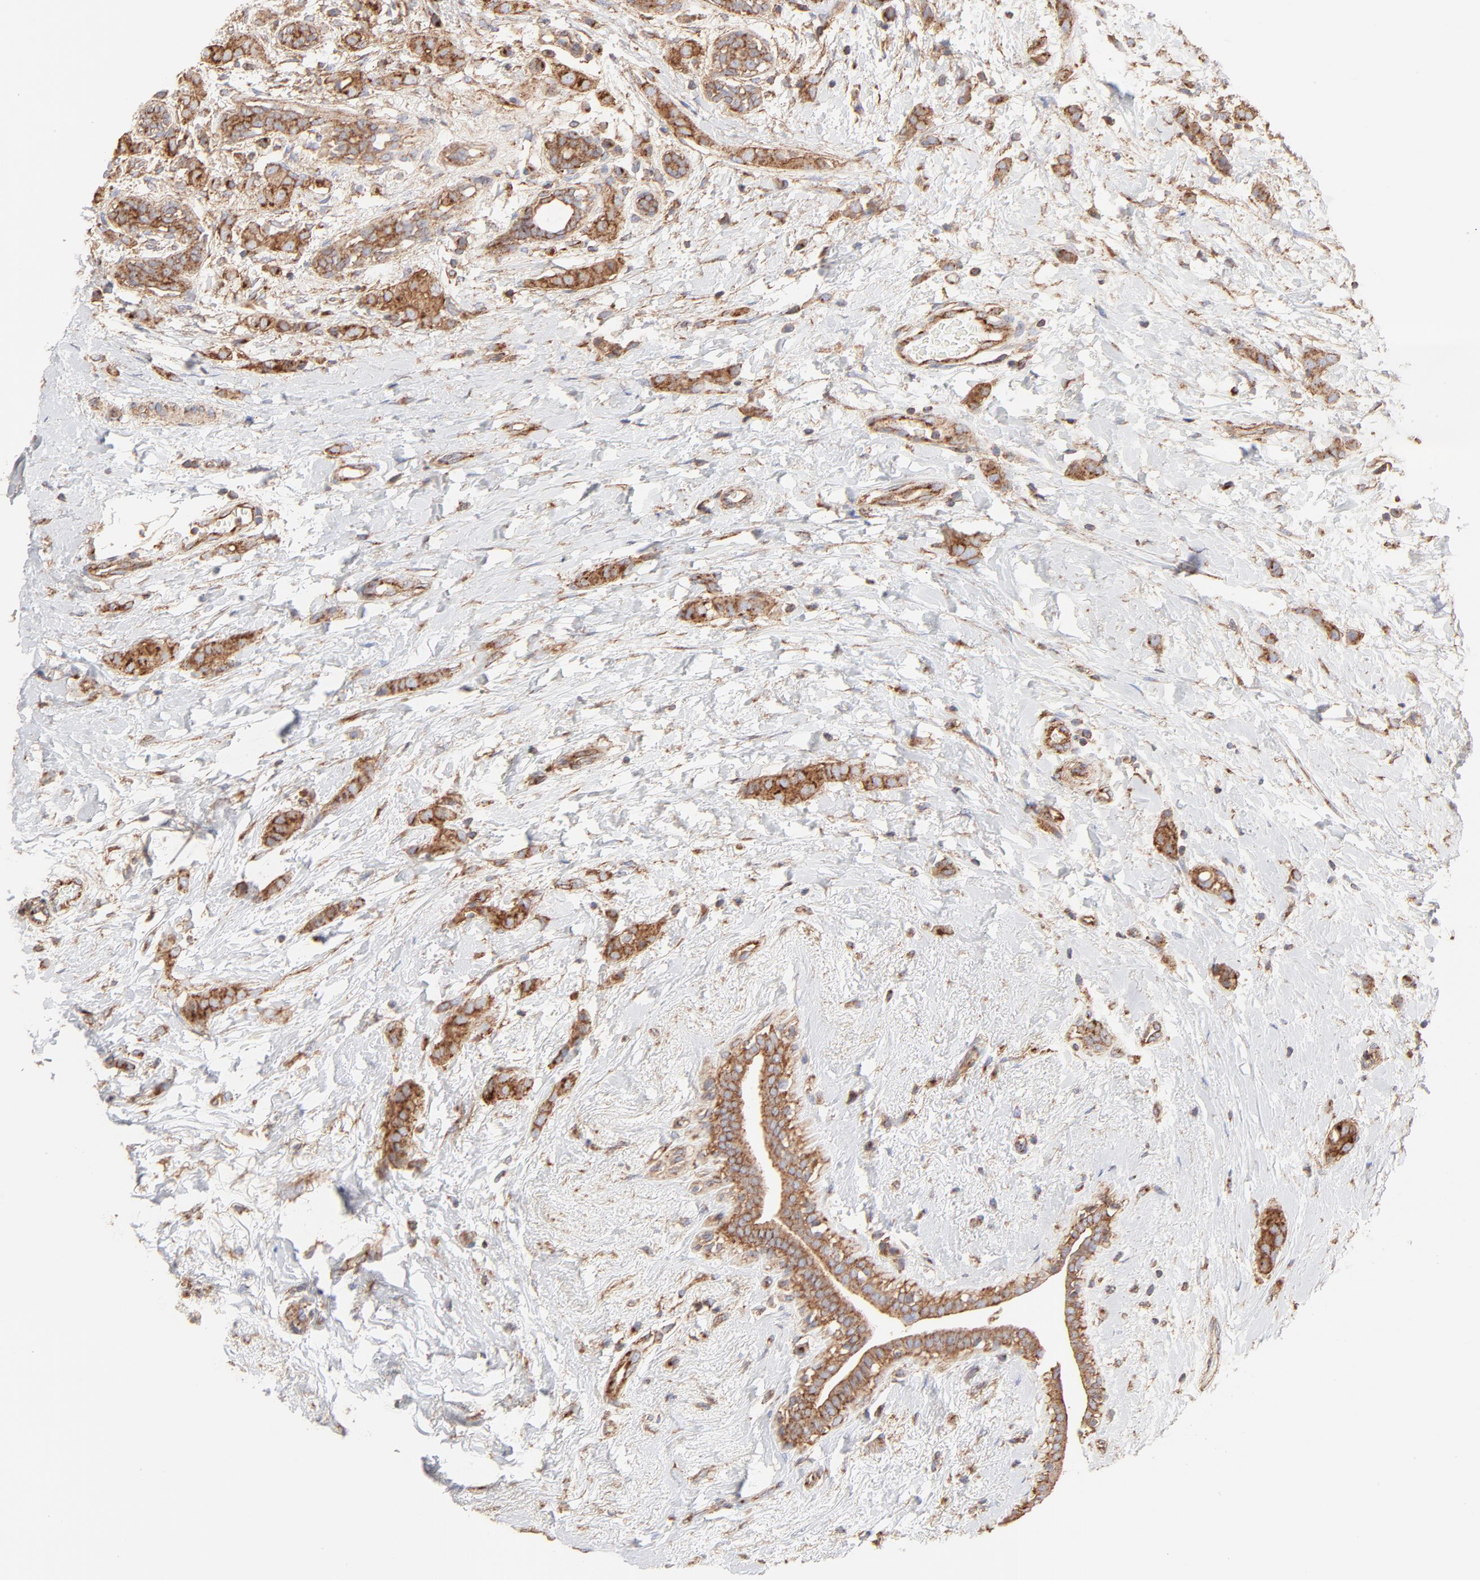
{"staining": {"intensity": "strong", "quantity": ">75%", "location": "cytoplasmic/membranous"}, "tissue": "breast cancer", "cell_type": "Tumor cells", "image_type": "cancer", "snomed": [{"axis": "morphology", "description": "Lobular carcinoma"}, {"axis": "topography", "description": "Breast"}], "caption": "Human lobular carcinoma (breast) stained with a protein marker exhibits strong staining in tumor cells.", "gene": "CLTB", "patient": {"sex": "female", "age": 55}}